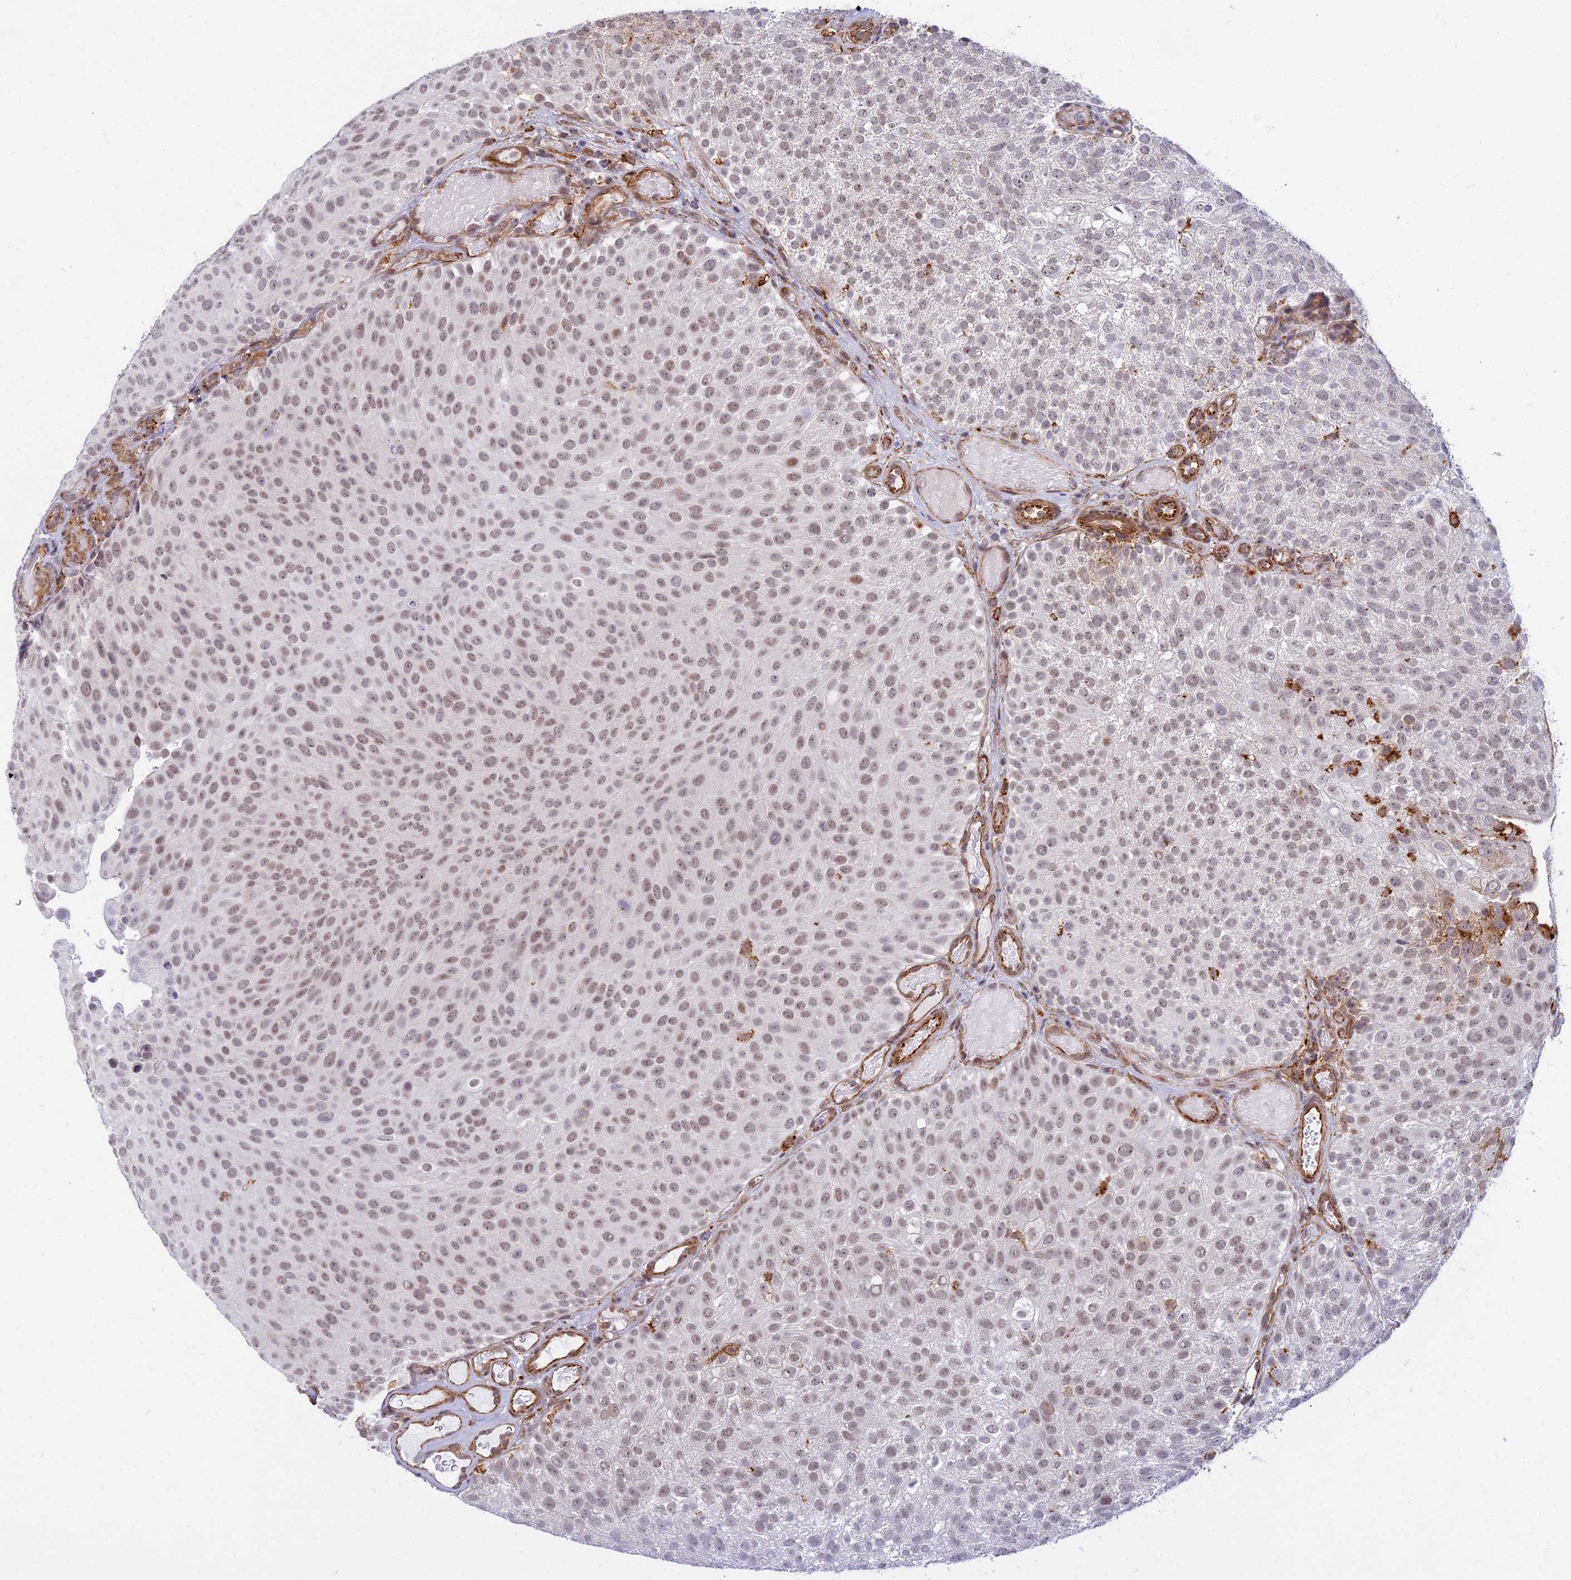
{"staining": {"intensity": "weak", "quantity": ">75%", "location": "nuclear"}, "tissue": "urothelial cancer", "cell_type": "Tumor cells", "image_type": "cancer", "snomed": [{"axis": "morphology", "description": "Urothelial carcinoma, Low grade"}, {"axis": "topography", "description": "Urinary bladder"}], "caption": "Protein staining exhibits weak nuclear positivity in about >75% of tumor cells in urothelial cancer.", "gene": "SAPCD2", "patient": {"sex": "male", "age": 78}}